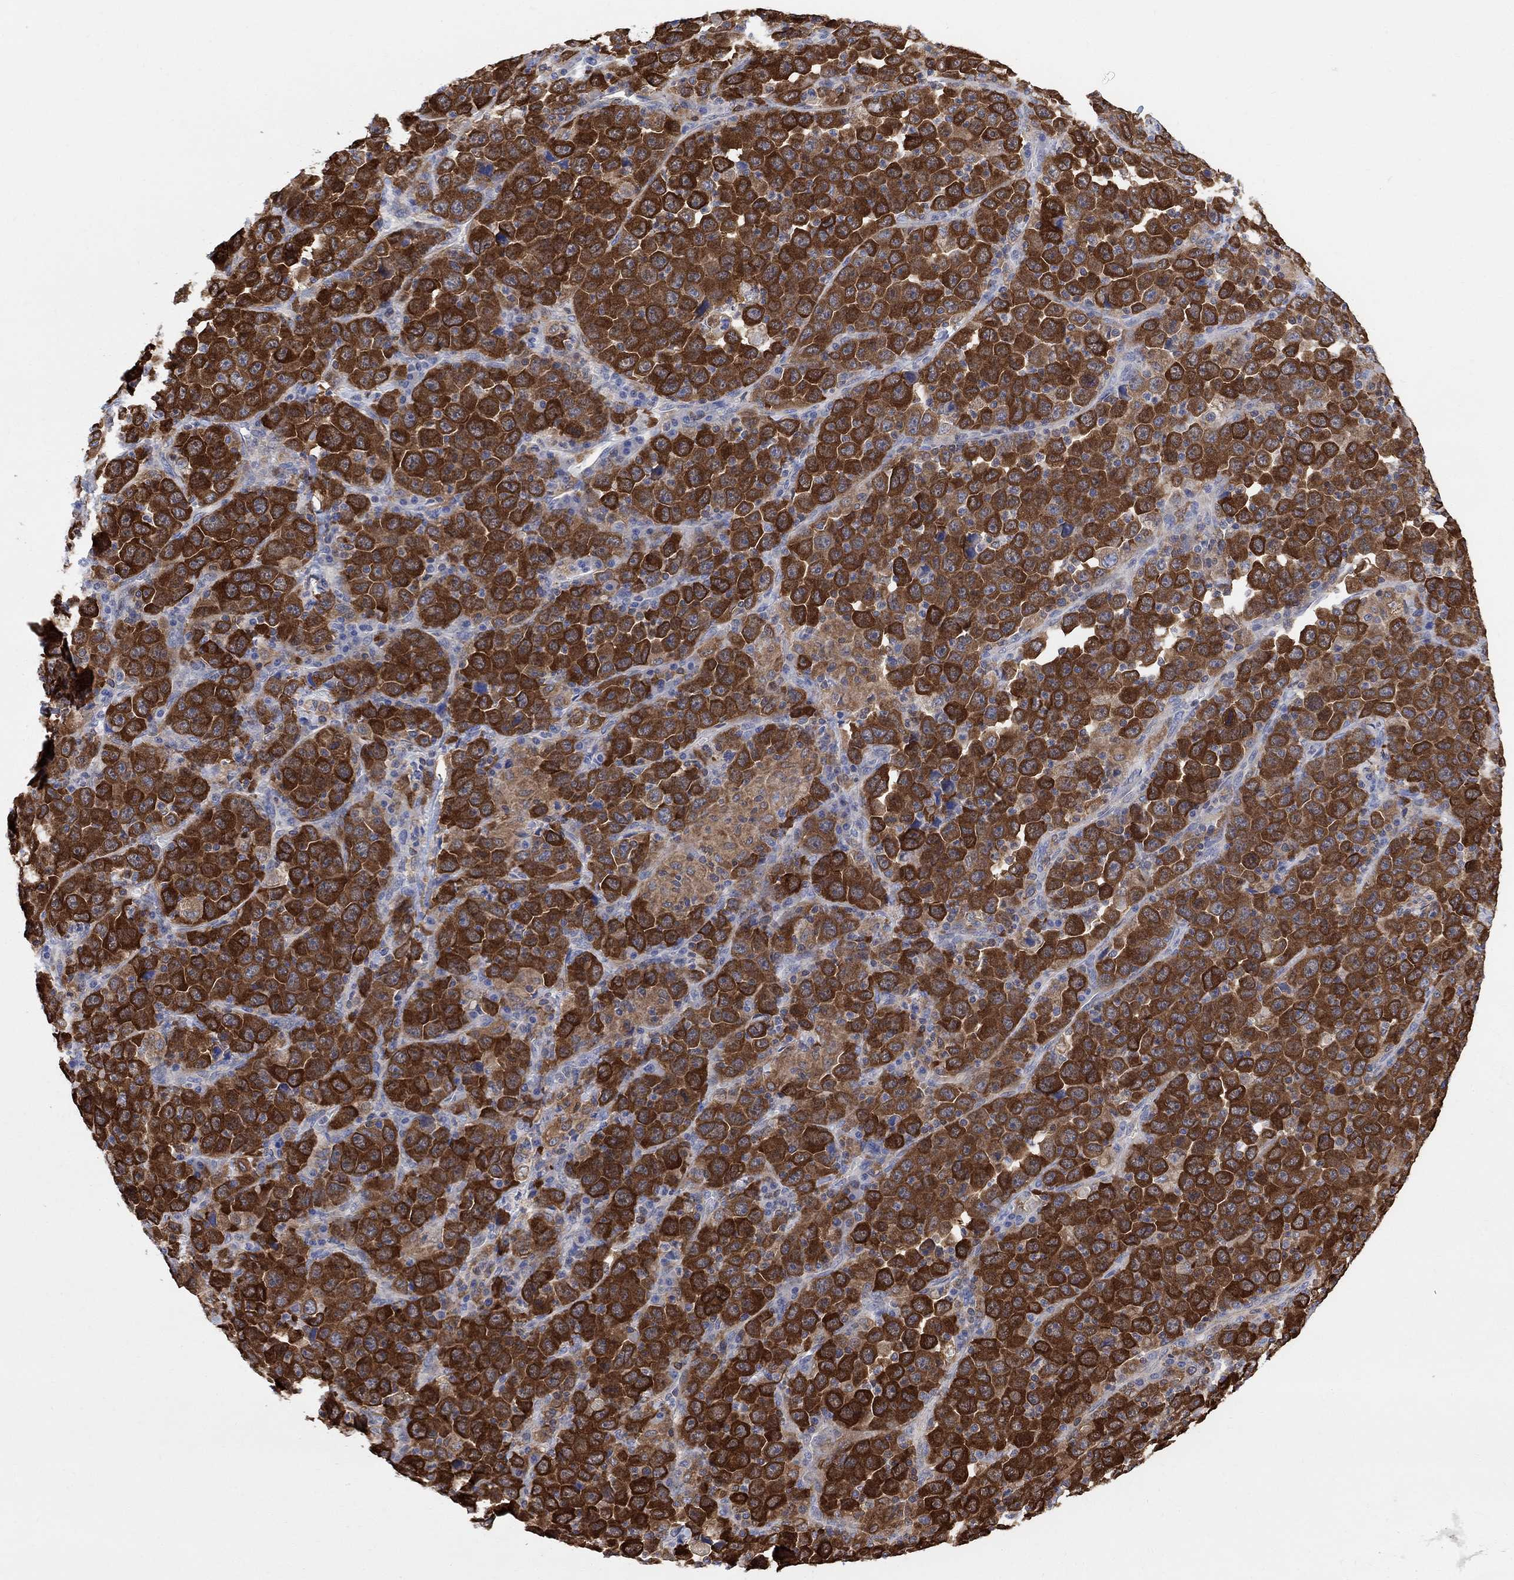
{"staining": {"intensity": "strong", "quantity": ">75%", "location": "cytoplasmic/membranous"}, "tissue": "stomach cancer", "cell_type": "Tumor cells", "image_type": "cancer", "snomed": [{"axis": "morphology", "description": "Normal tissue, NOS"}, {"axis": "morphology", "description": "Adenocarcinoma, NOS"}, {"axis": "topography", "description": "Stomach, upper"}, {"axis": "topography", "description": "Stomach"}], "caption": "IHC image of human stomach cancer (adenocarcinoma) stained for a protein (brown), which shows high levels of strong cytoplasmic/membranous expression in about >75% of tumor cells.", "gene": "GBP5", "patient": {"sex": "male", "age": 59}}